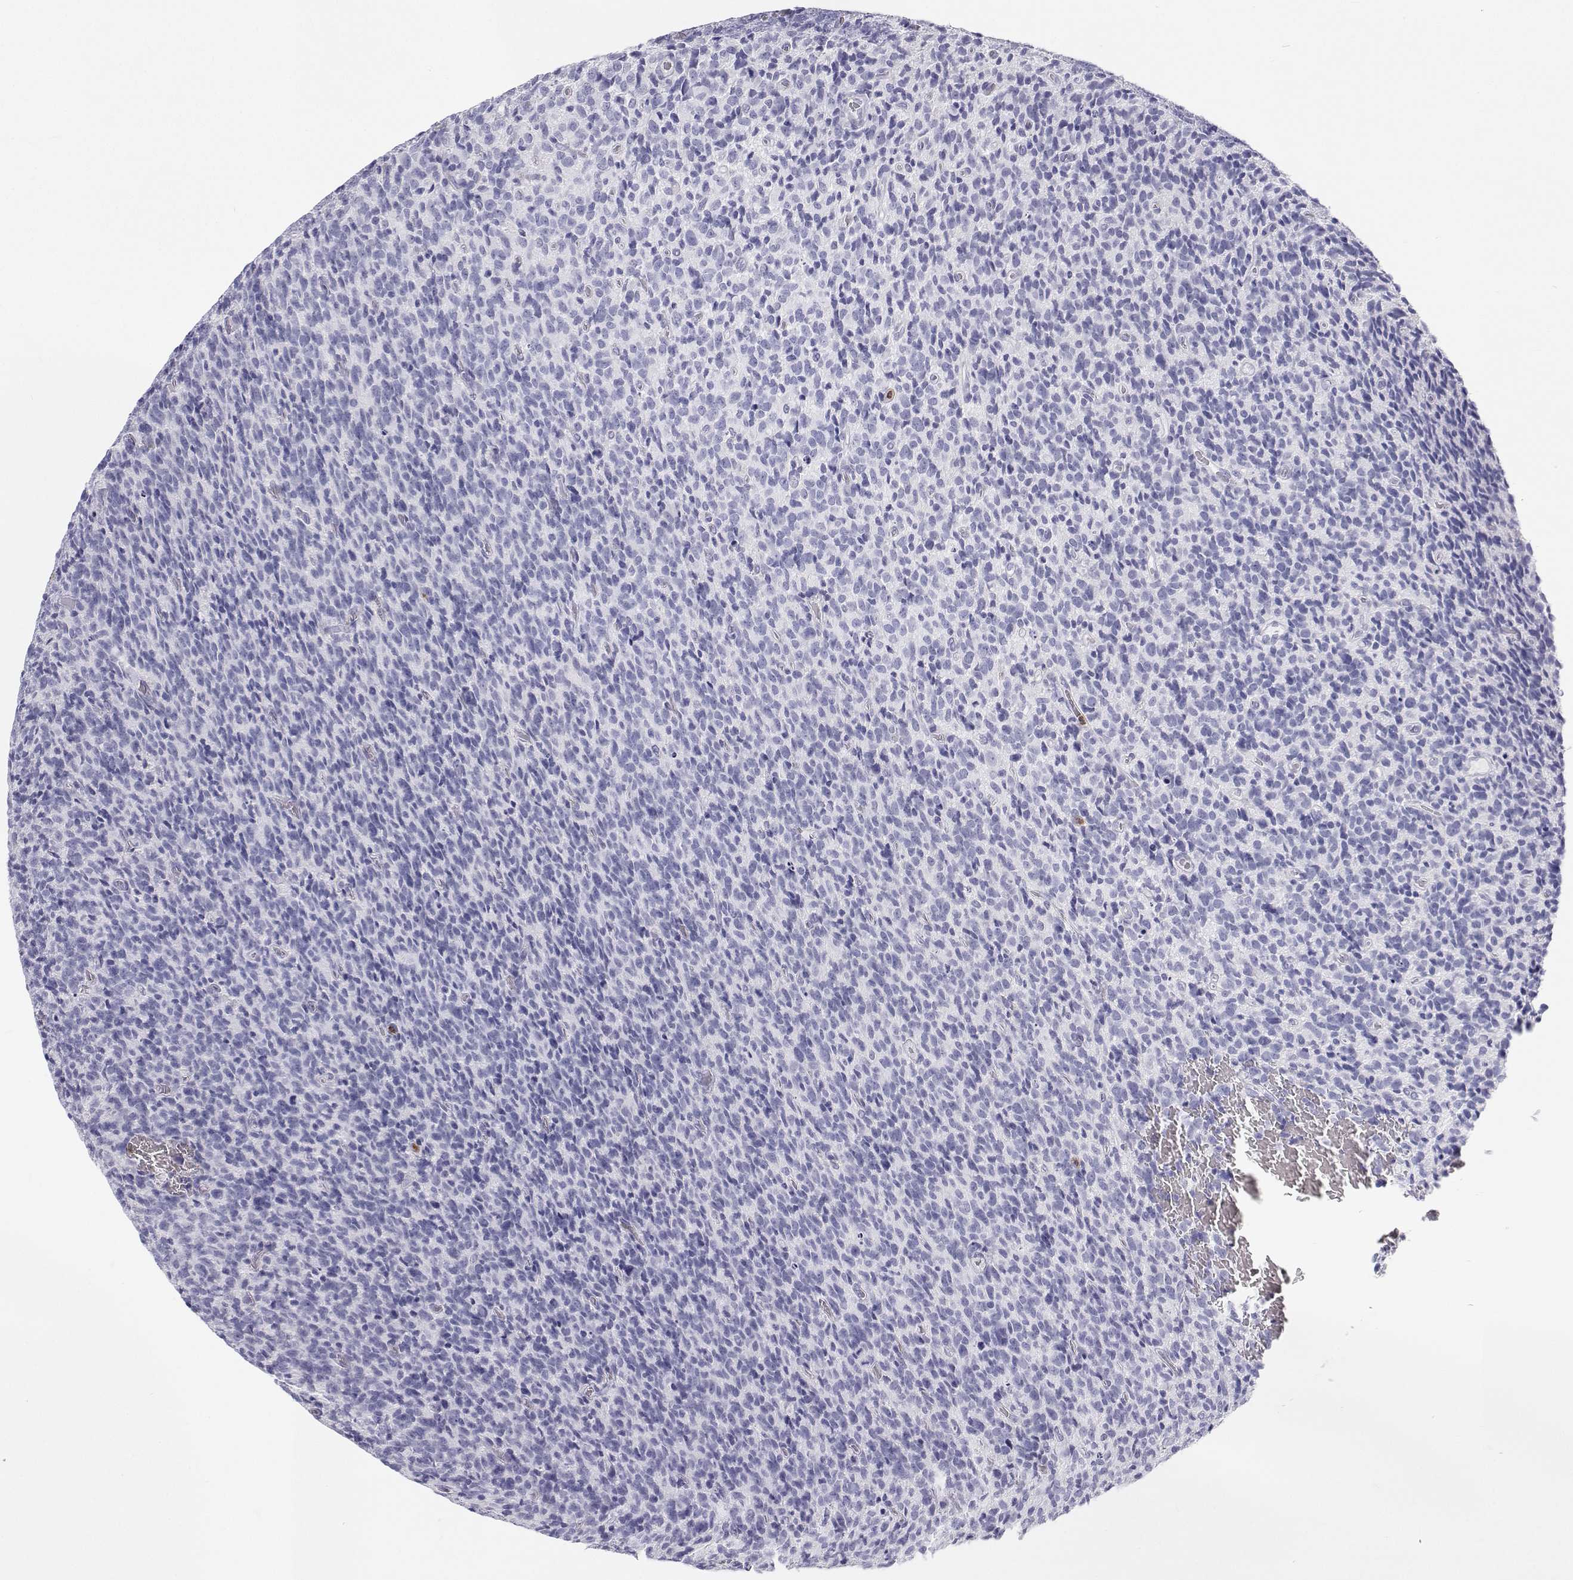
{"staining": {"intensity": "negative", "quantity": "none", "location": "none"}, "tissue": "glioma", "cell_type": "Tumor cells", "image_type": "cancer", "snomed": [{"axis": "morphology", "description": "Glioma, malignant, High grade"}, {"axis": "topography", "description": "Brain"}], "caption": "A histopathology image of malignant high-grade glioma stained for a protein reveals no brown staining in tumor cells. (Brightfield microscopy of DAB (3,3'-diaminobenzidine) immunohistochemistry at high magnification).", "gene": "SFTPB", "patient": {"sex": "male", "age": 76}}